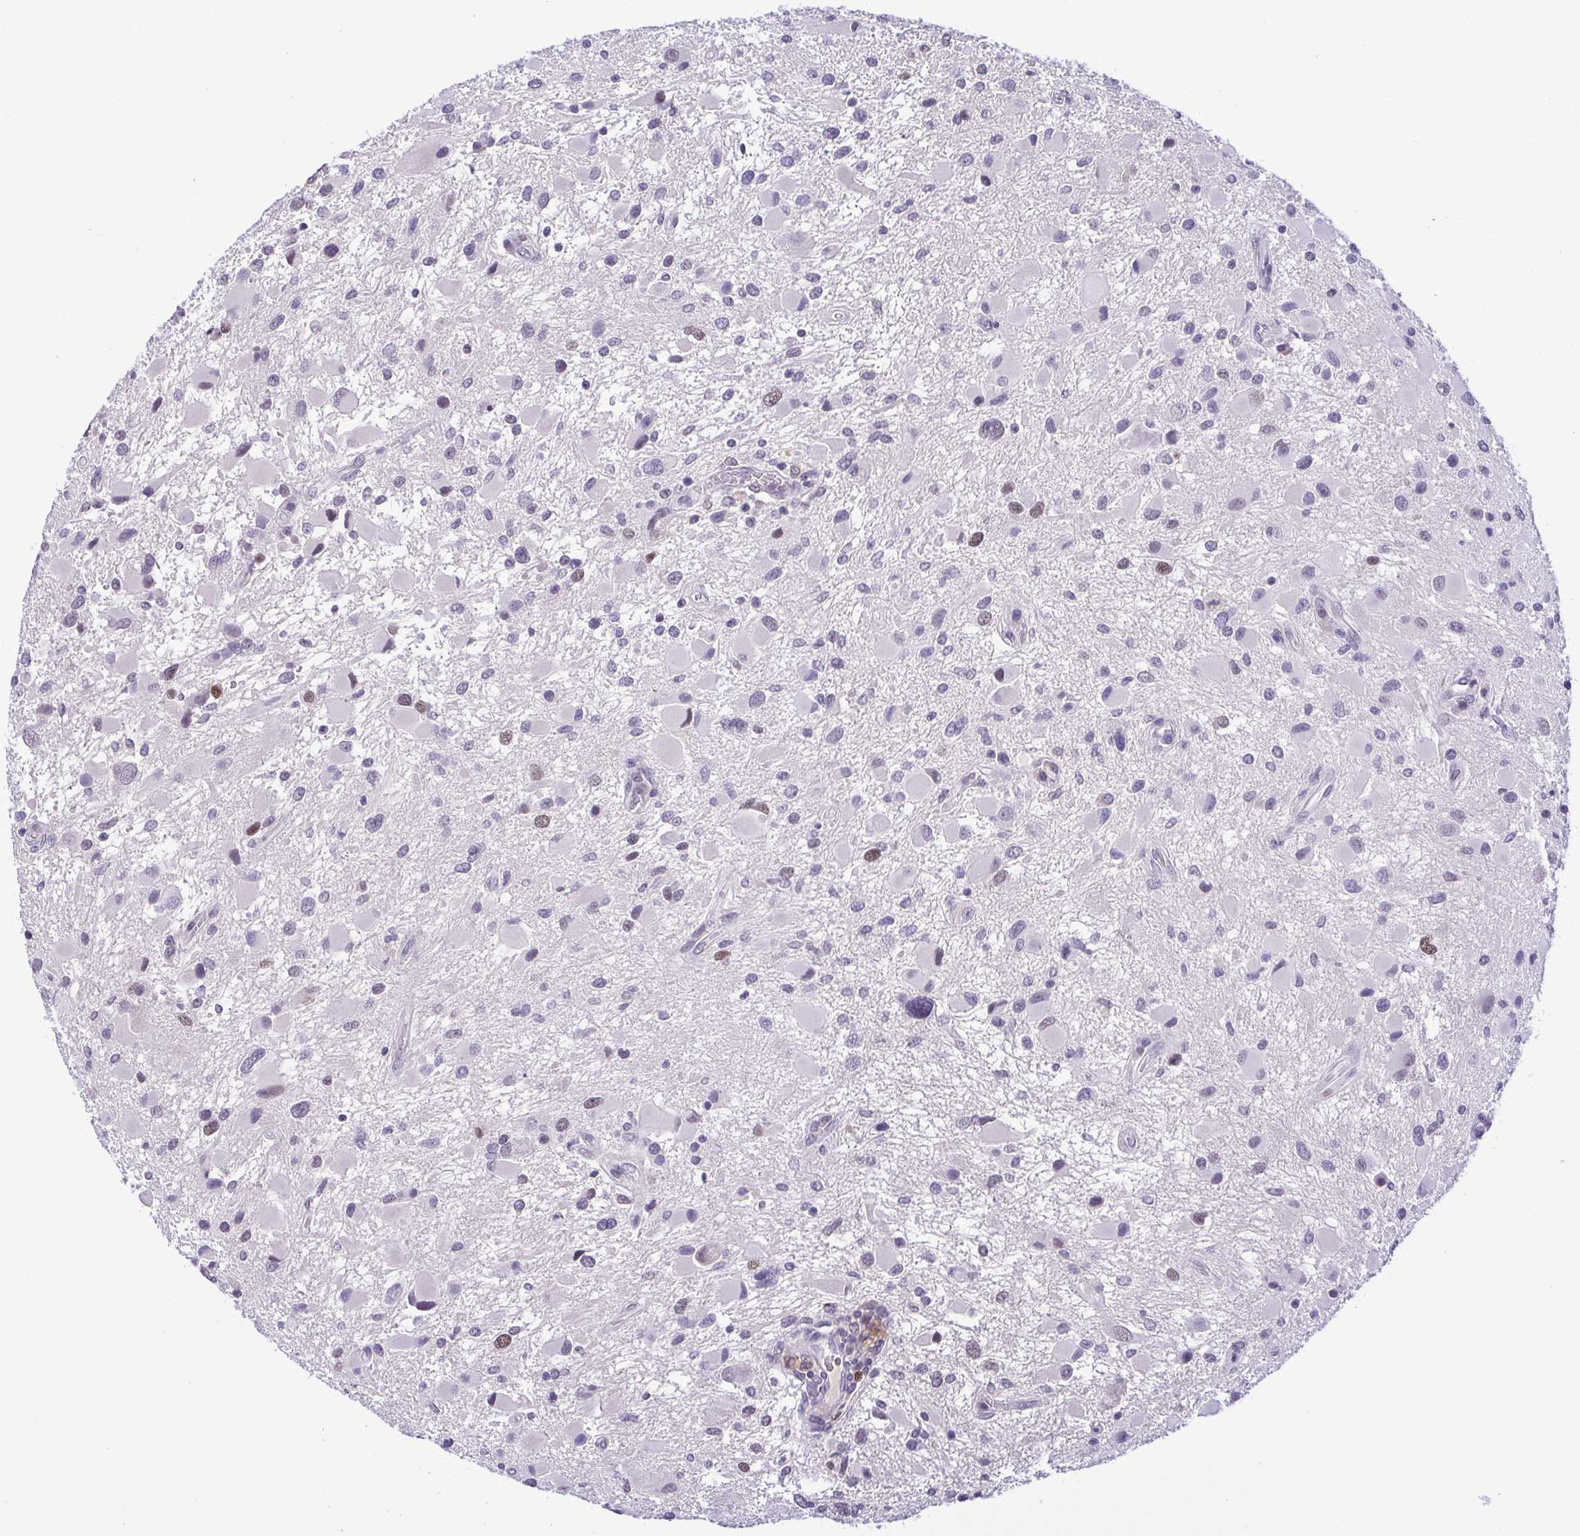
{"staining": {"intensity": "negative", "quantity": "none", "location": "none"}, "tissue": "glioma", "cell_type": "Tumor cells", "image_type": "cancer", "snomed": [{"axis": "morphology", "description": "Glioma, malignant, Low grade"}, {"axis": "topography", "description": "Brain"}], "caption": "Malignant low-grade glioma was stained to show a protein in brown. There is no significant staining in tumor cells. The staining was performed using DAB to visualize the protein expression in brown, while the nuclei were stained in blue with hematoxylin (Magnification: 20x).", "gene": "TIPIN", "patient": {"sex": "female", "age": 32}}